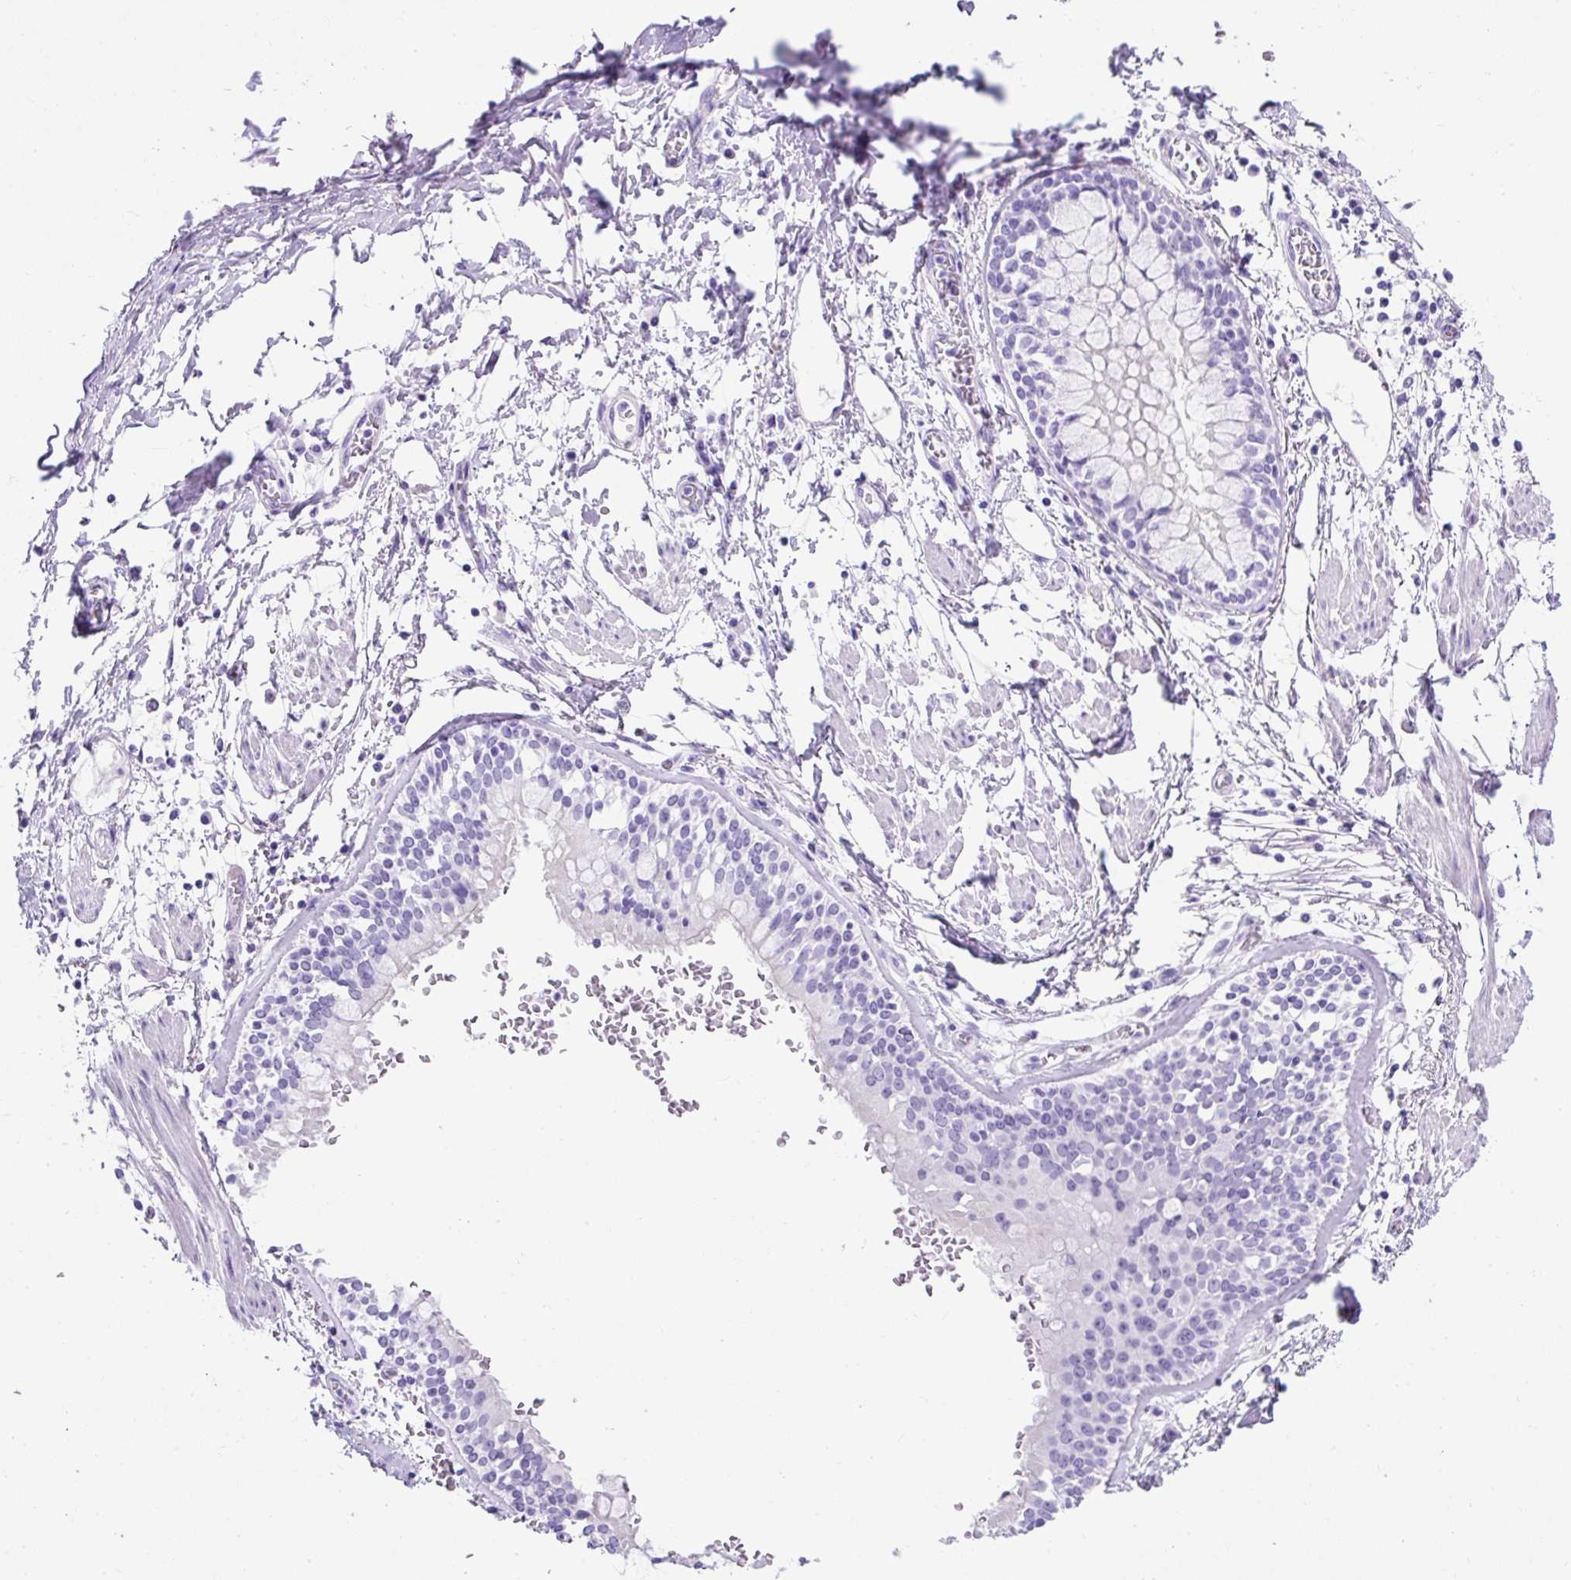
{"staining": {"intensity": "negative", "quantity": "none", "location": "none"}, "tissue": "adipose tissue", "cell_type": "Adipocytes", "image_type": "normal", "snomed": [{"axis": "morphology", "description": "Normal tissue, NOS"}, {"axis": "morphology", "description": "Degeneration, NOS"}, {"axis": "topography", "description": "Cartilage tissue"}, {"axis": "topography", "description": "Lung"}], "caption": "Benign adipose tissue was stained to show a protein in brown. There is no significant positivity in adipocytes. The staining was performed using DAB (3,3'-diaminobenzidine) to visualize the protein expression in brown, while the nuclei were stained in blue with hematoxylin (Magnification: 20x).", "gene": "KRT12", "patient": {"sex": "female", "age": 61}}